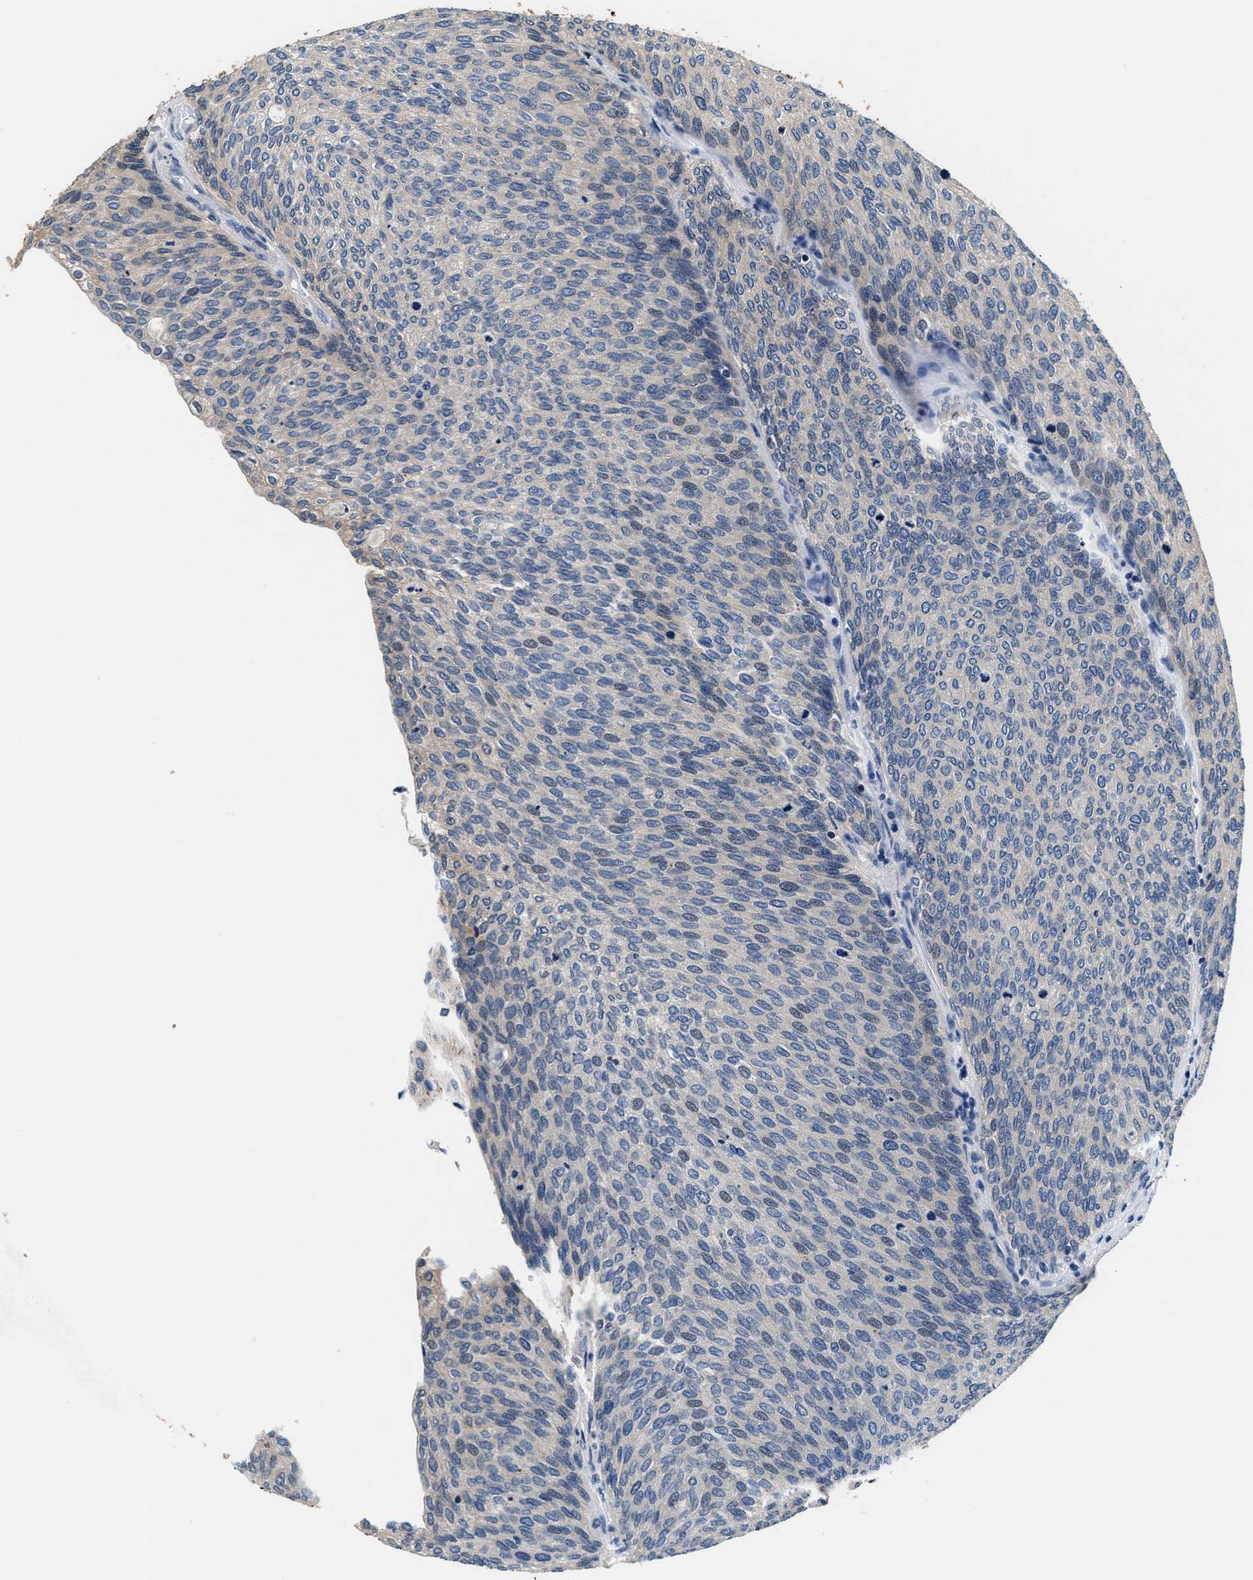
{"staining": {"intensity": "negative", "quantity": "none", "location": "none"}, "tissue": "urothelial cancer", "cell_type": "Tumor cells", "image_type": "cancer", "snomed": [{"axis": "morphology", "description": "Urothelial carcinoma, Low grade"}, {"axis": "topography", "description": "Urinary bladder"}], "caption": "This histopathology image is of low-grade urothelial carcinoma stained with IHC to label a protein in brown with the nuclei are counter-stained blue. There is no expression in tumor cells.", "gene": "PHPT1", "patient": {"sex": "female", "age": 79}}